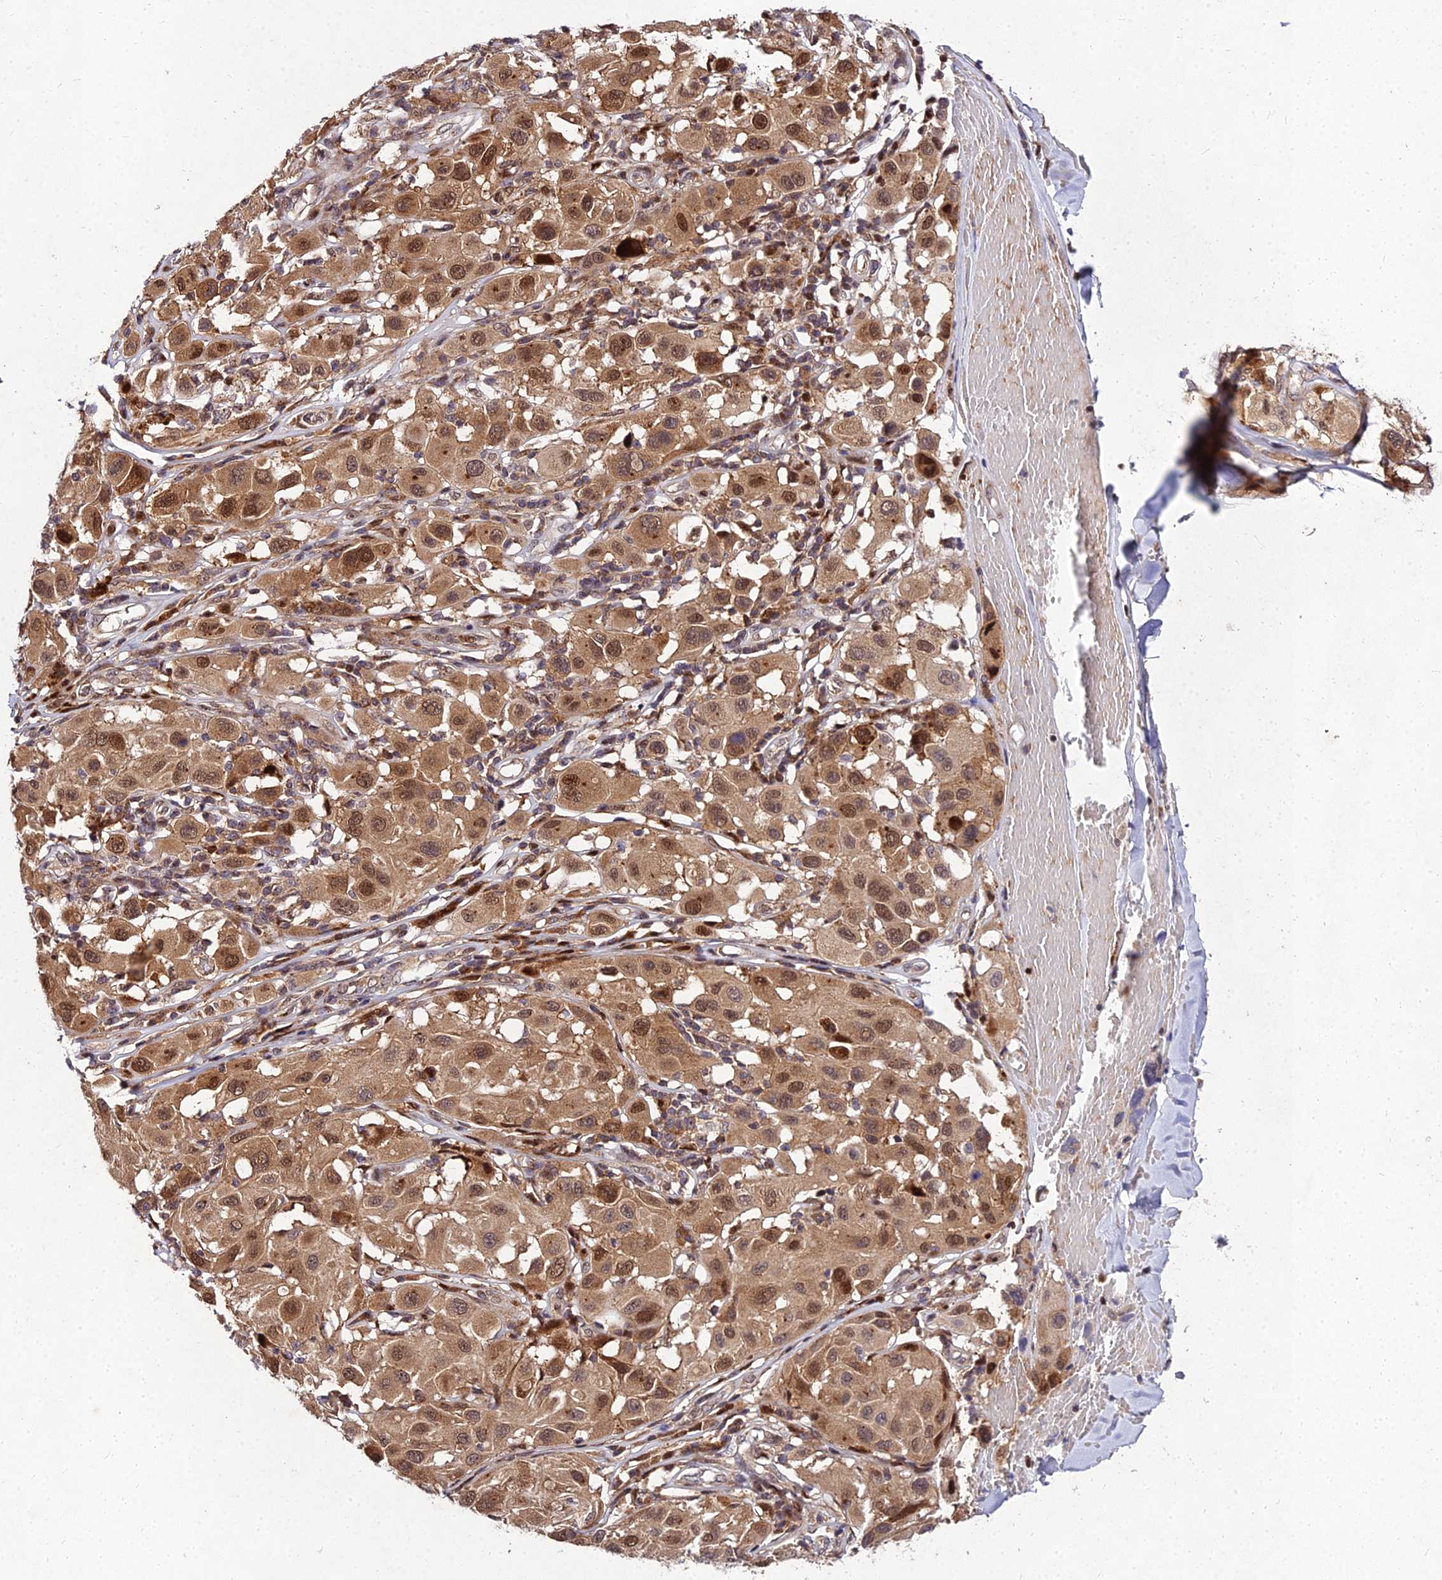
{"staining": {"intensity": "moderate", "quantity": ">75%", "location": "cytoplasmic/membranous,nuclear"}, "tissue": "melanoma", "cell_type": "Tumor cells", "image_type": "cancer", "snomed": [{"axis": "morphology", "description": "Malignant melanoma, Metastatic site"}, {"axis": "topography", "description": "Skin"}], "caption": "Immunohistochemistry of human malignant melanoma (metastatic site) shows medium levels of moderate cytoplasmic/membranous and nuclear staining in about >75% of tumor cells. The protein of interest is shown in brown color, while the nuclei are stained blue.", "gene": "MKKS", "patient": {"sex": "male", "age": 41}}